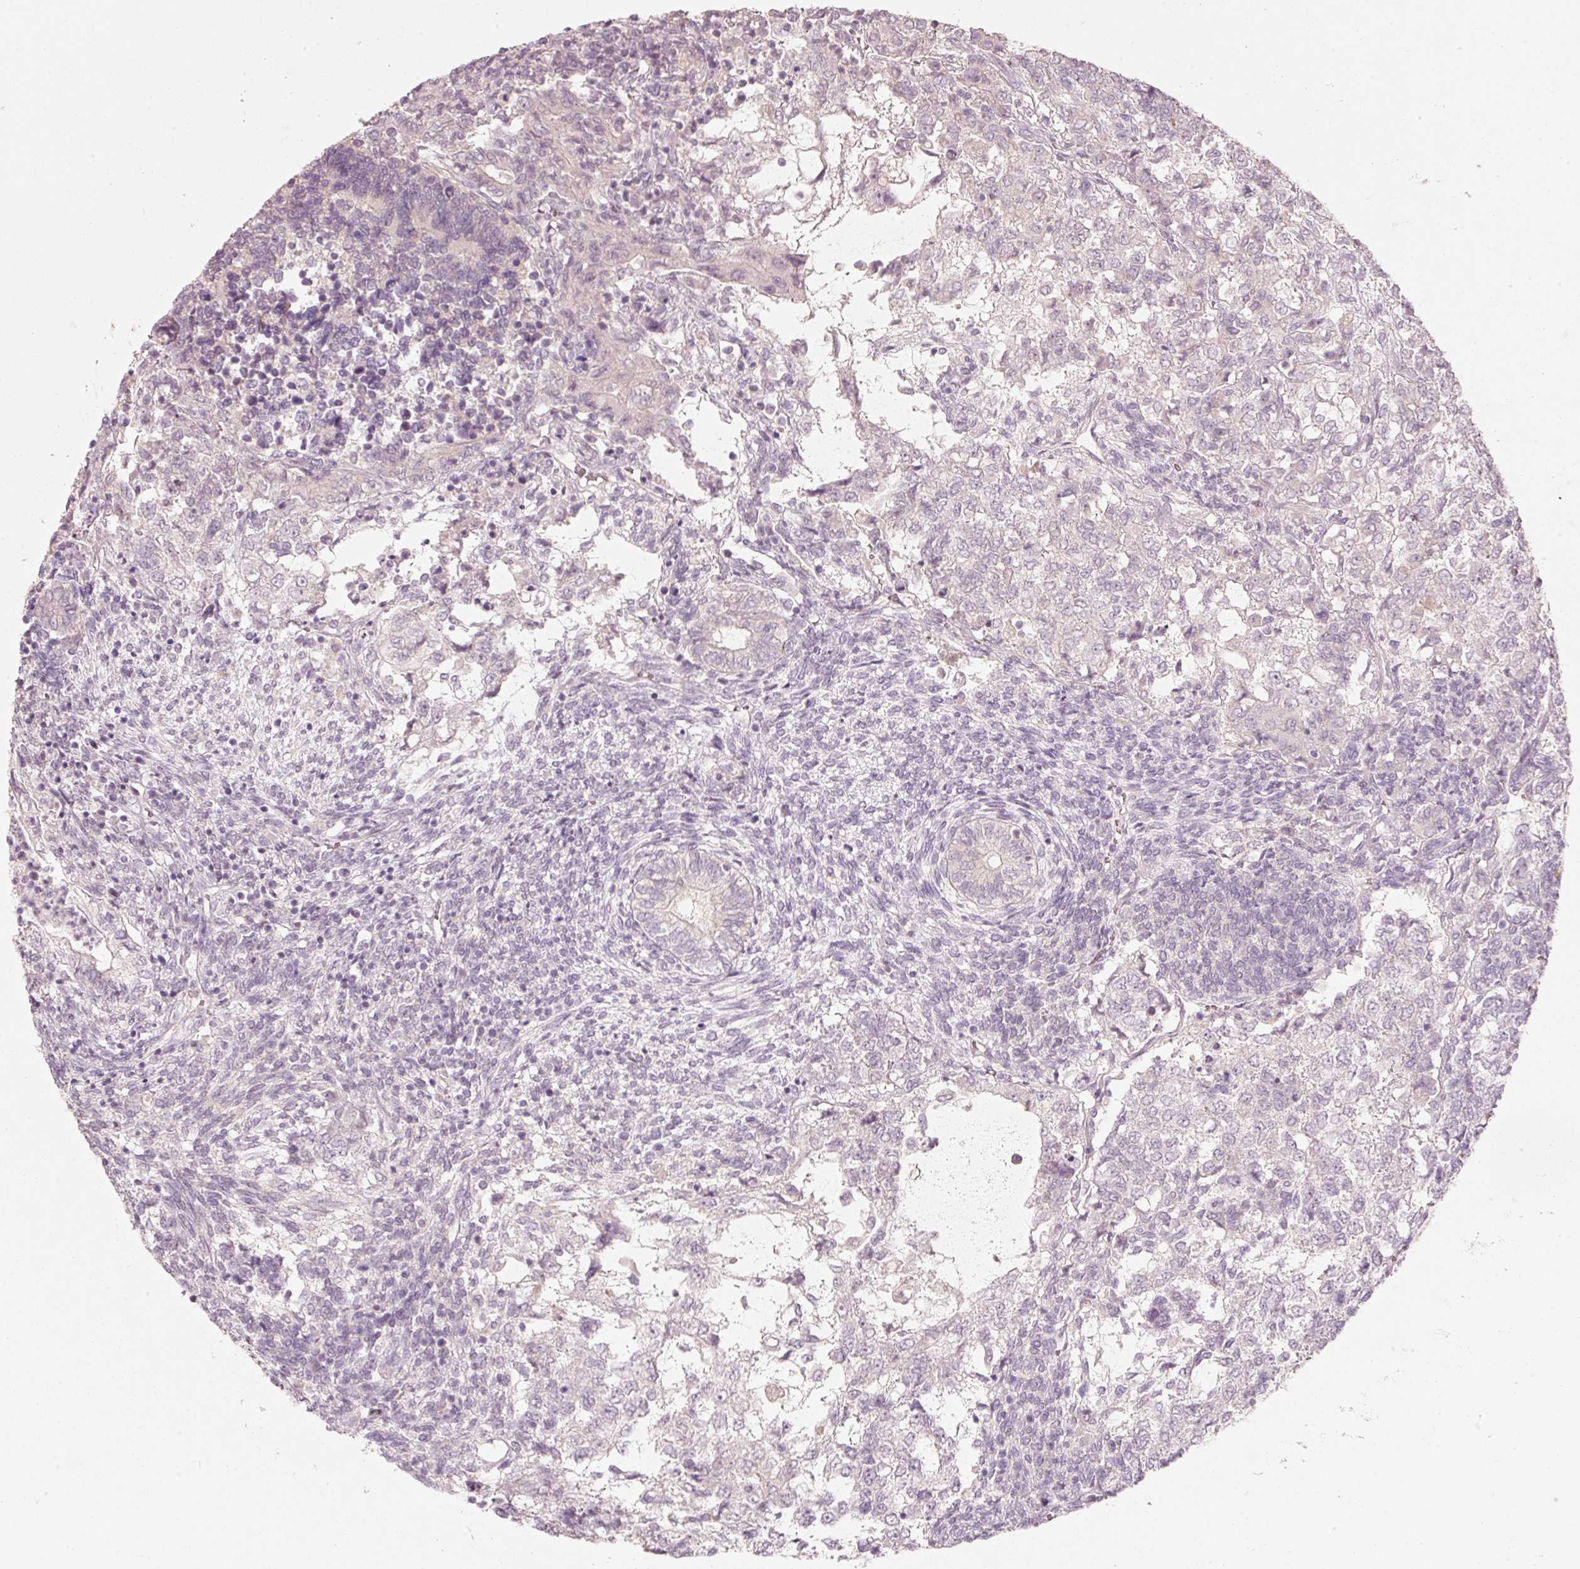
{"staining": {"intensity": "negative", "quantity": "none", "location": "none"}, "tissue": "testis cancer", "cell_type": "Tumor cells", "image_type": "cancer", "snomed": [{"axis": "morphology", "description": "Carcinoma, Embryonal, NOS"}, {"axis": "topography", "description": "Testis"}], "caption": "Testis cancer stained for a protein using immunohistochemistry (IHC) shows no staining tumor cells.", "gene": "STEAP1", "patient": {"sex": "male", "age": 23}}